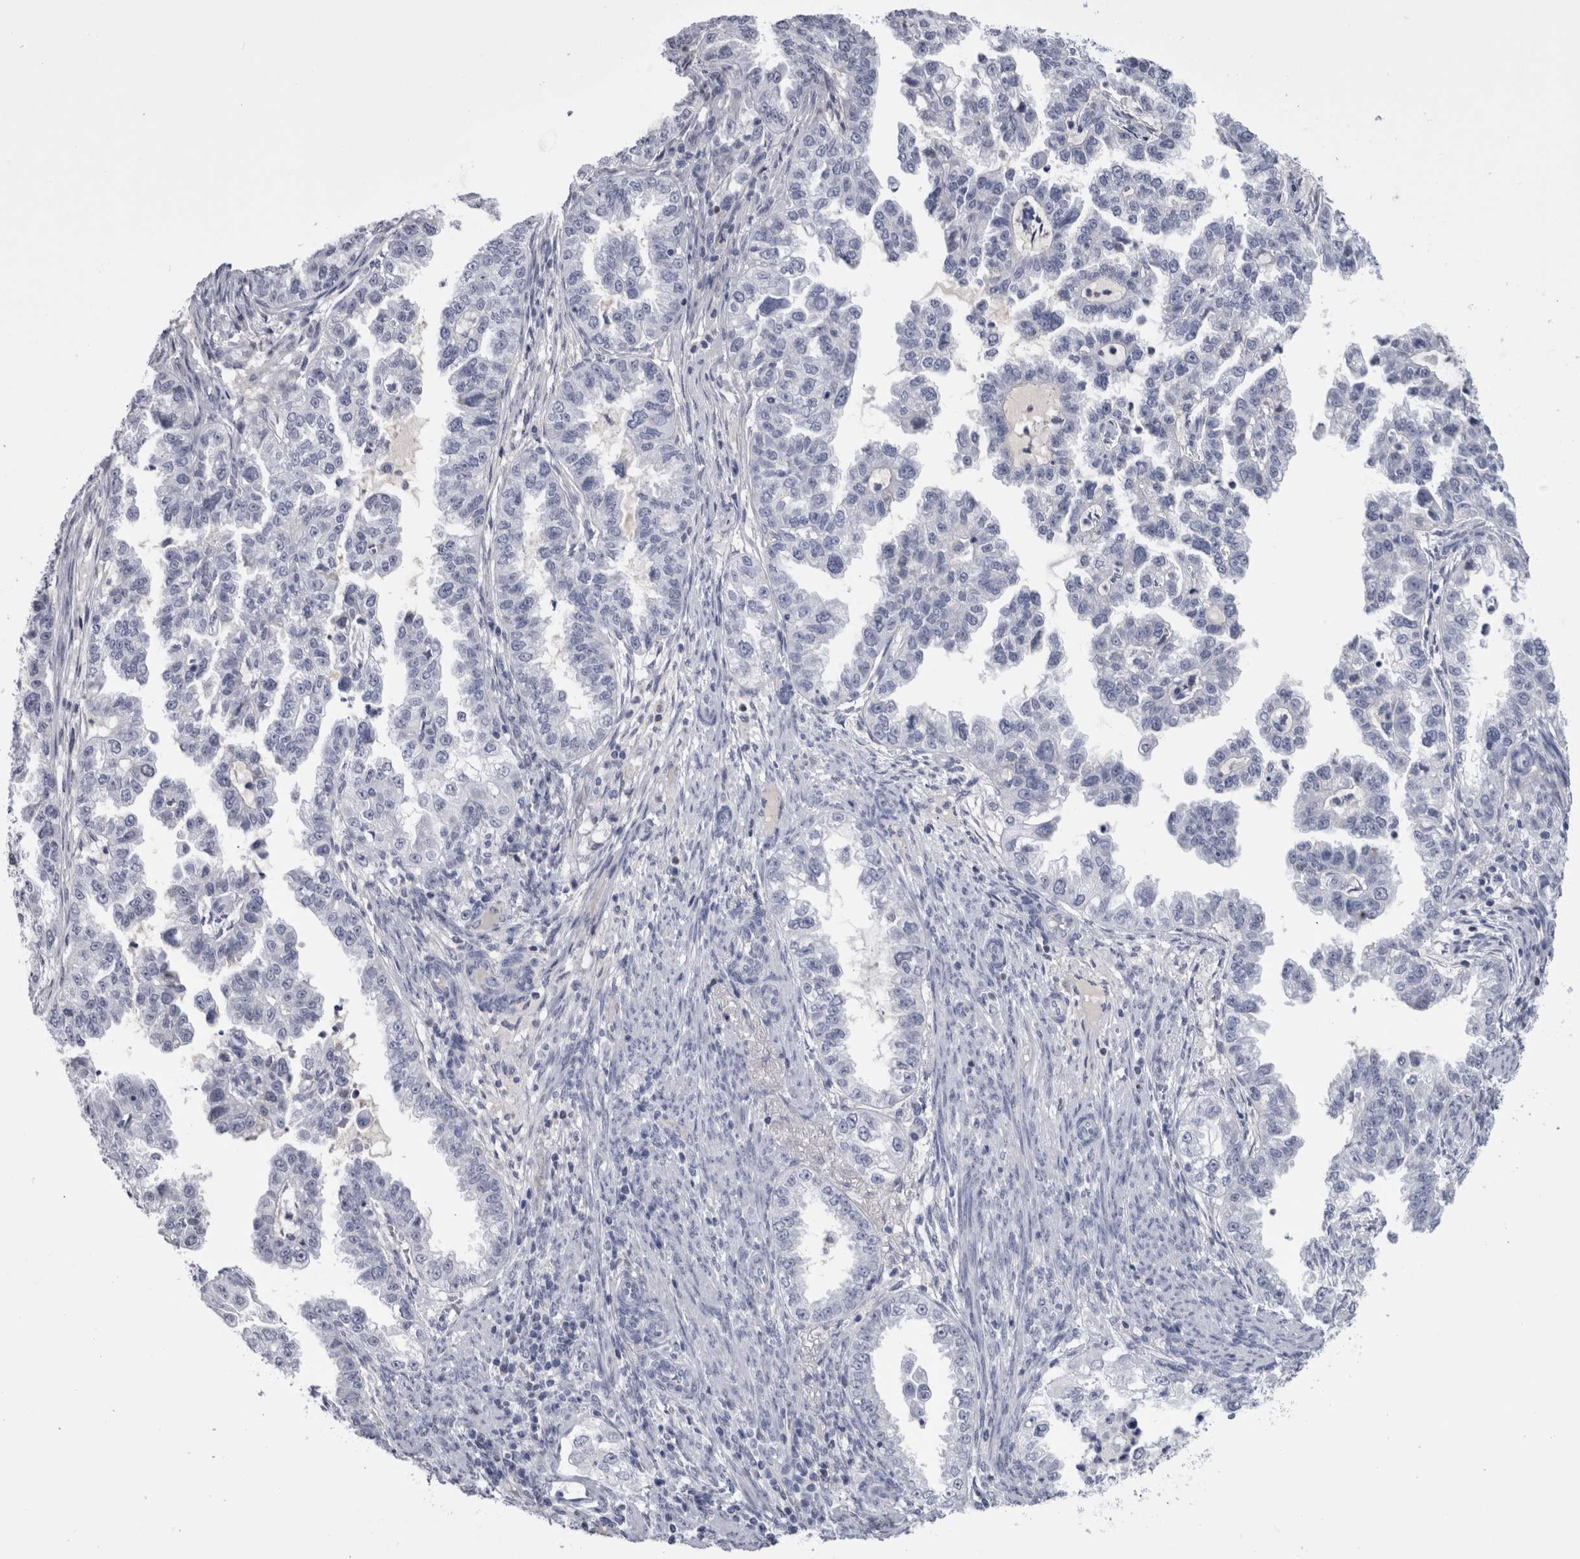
{"staining": {"intensity": "negative", "quantity": "none", "location": "none"}, "tissue": "endometrial cancer", "cell_type": "Tumor cells", "image_type": "cancer", "snomed": [{"axis": "morphology", "description": "Adenocarcinoma, NOS"}, {"axis": "topography", "description": "Endometrium"}], "caption": "Tumor cells are negative for protein expression in human endometrial cancer (adenocarcinoma).", "gene": "PAX5", "patient": {"sex": "female", "age": 85}}